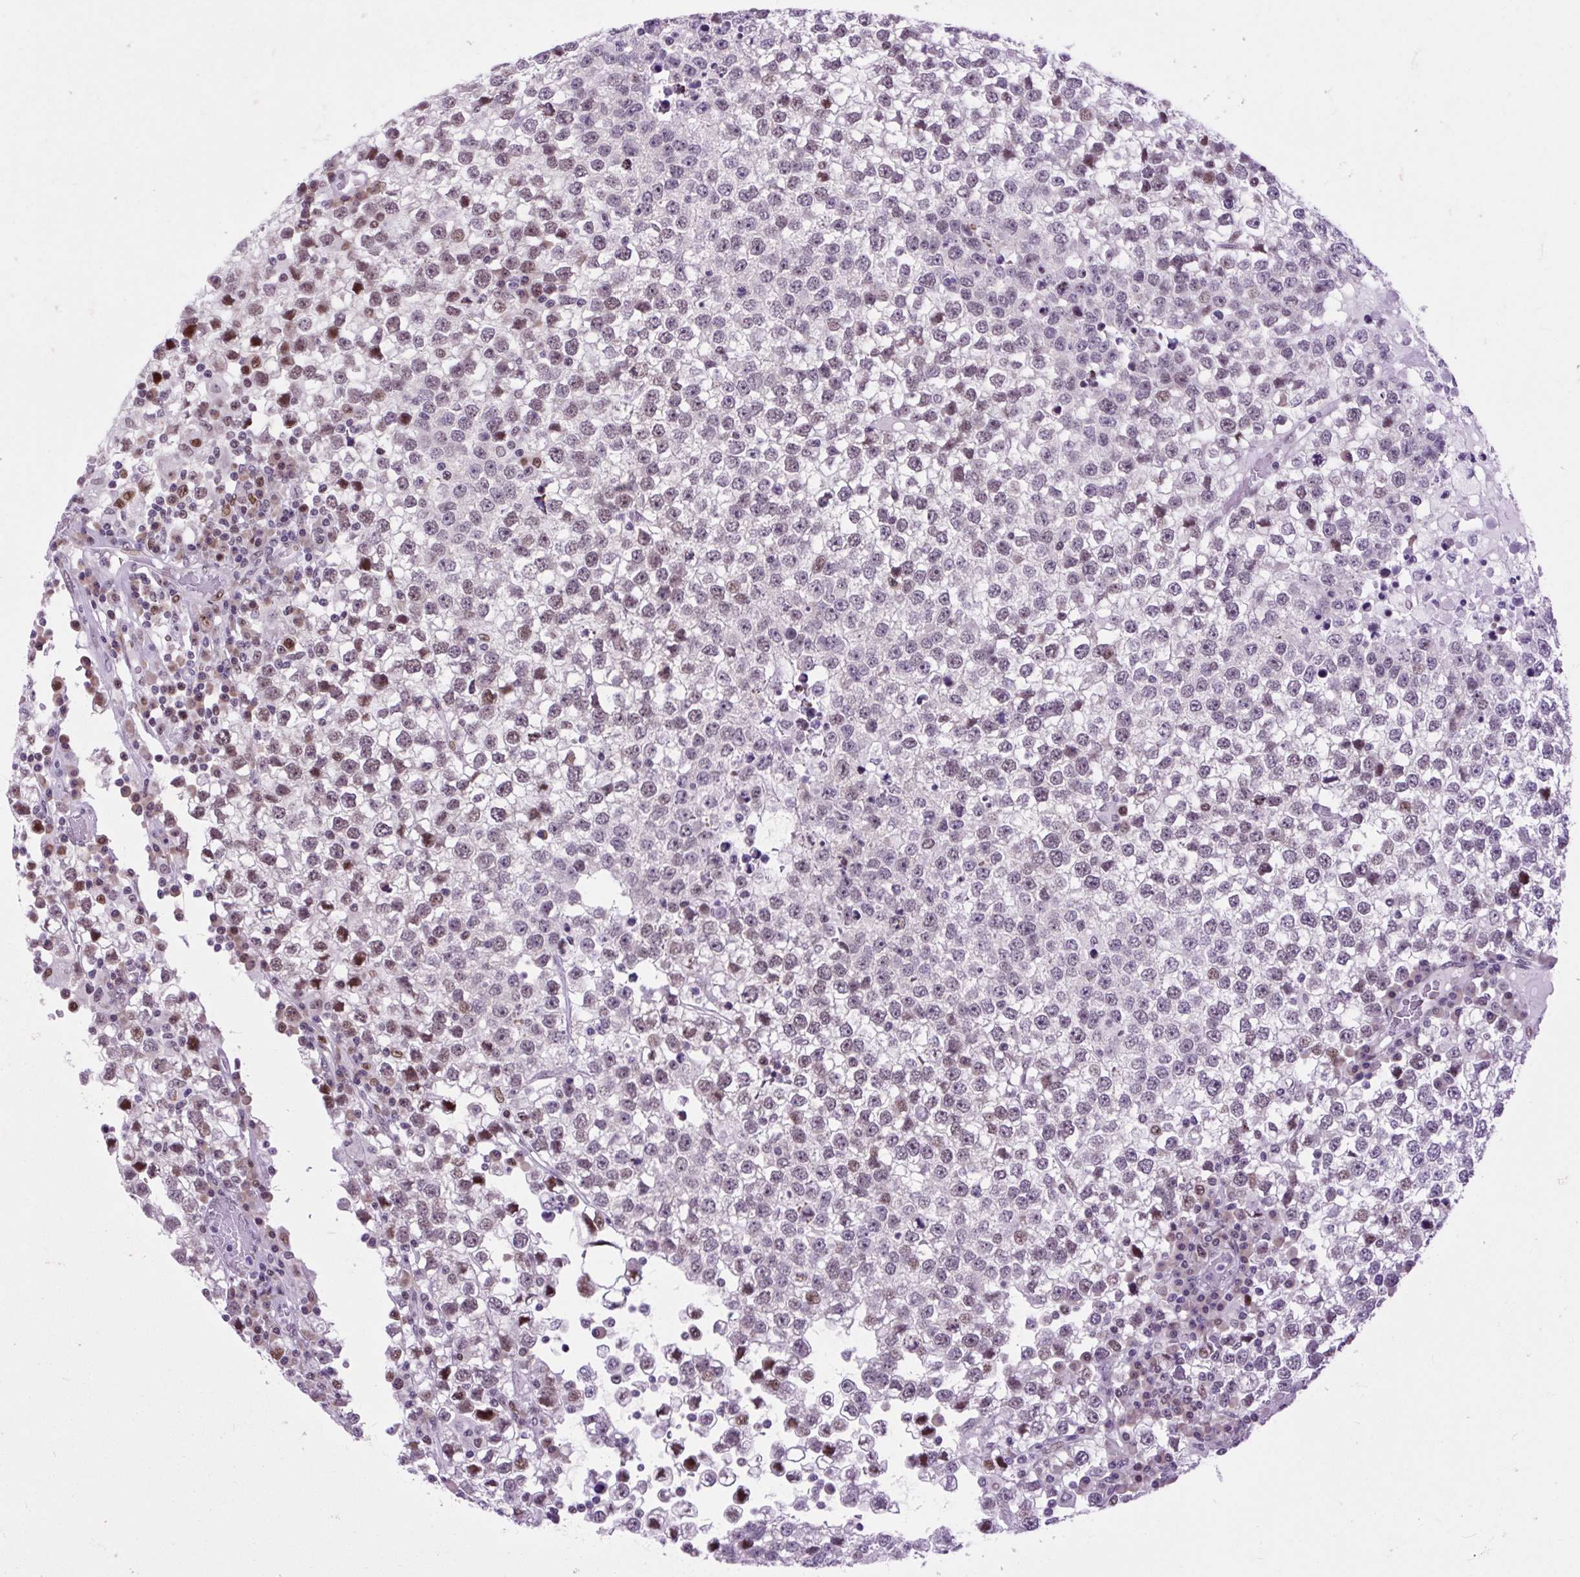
{"staining": {"intensity": "weak", "quantity": ">75%", "location": "nuclear"}, "tissue": "testis cancer", "cell_type": "Tumor cells", "image_type": "cancer", "snomed": [{"axis": "morphology", "description": "Seminoma, NOS"}, {"axis": "topography", "description": "Testis"}], "caption": "Testis seminoma was stained to show a protein in brown. There is low levels of weak nuclear positivity in approximately >75% of tumor cells. (brown staining indicates protein expression, while blue staining denotes nuclei).", "gene": "CLK2", "patient": {"sex": "male", "age": 65}}